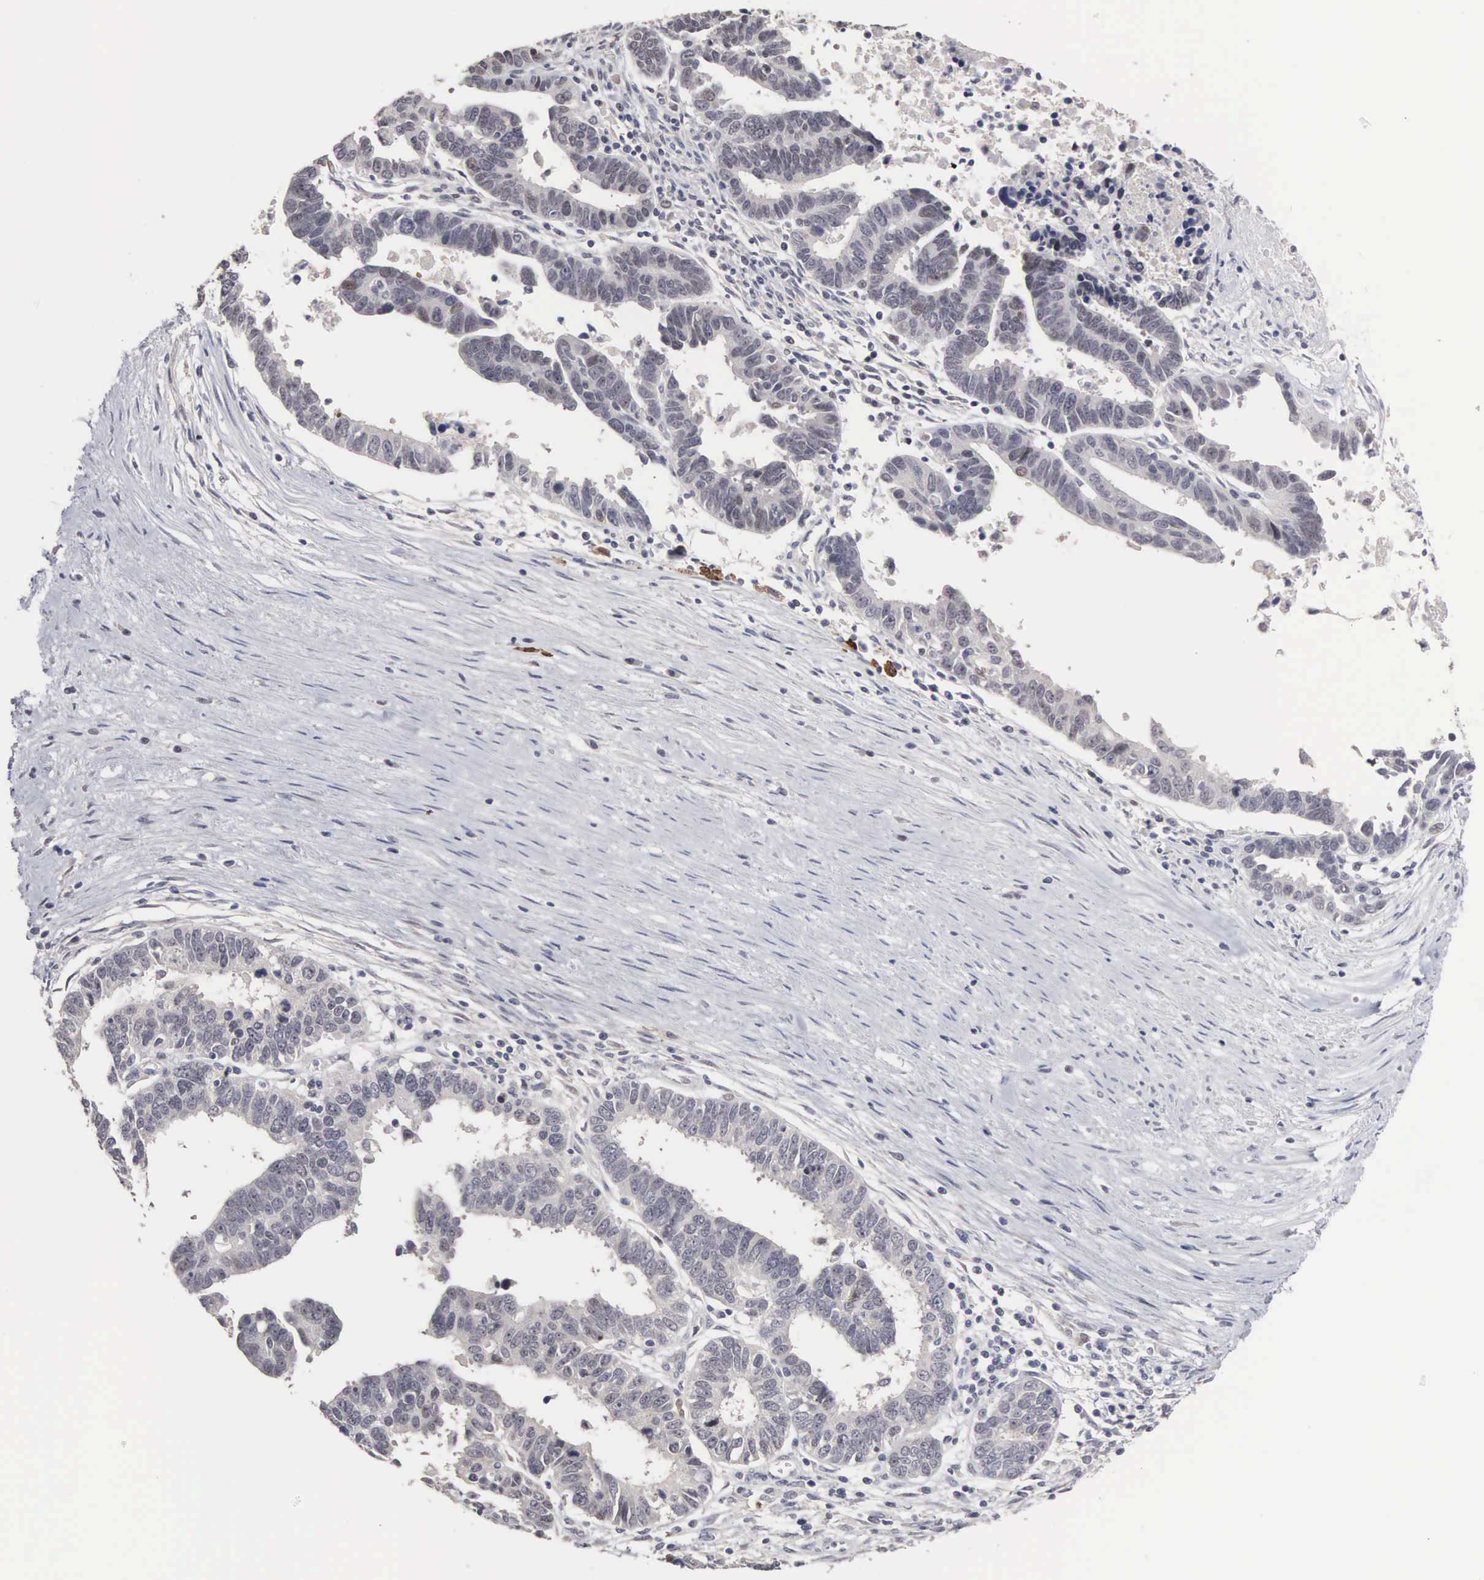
{"staining": {"intensity": "negative", "quantity": "none", "location": "none"}, "tissue": "ovarian cancer", "cell_type": "Tumor cells", "image_type": "cancer", "snomed": [{"axis": "morphology", "description": "Carcinoma, endometroid"}, {"axis": "morphology", "description": "Cystadenocarcinoma, serous, NOS"}, {"axis": "topography", "description": "Ovary"}], "caption": "Tumor cells show no significant staining in ovarian cancer.", "gene": "ACOT4", "patient": {"sex": "female", "age": 45}}